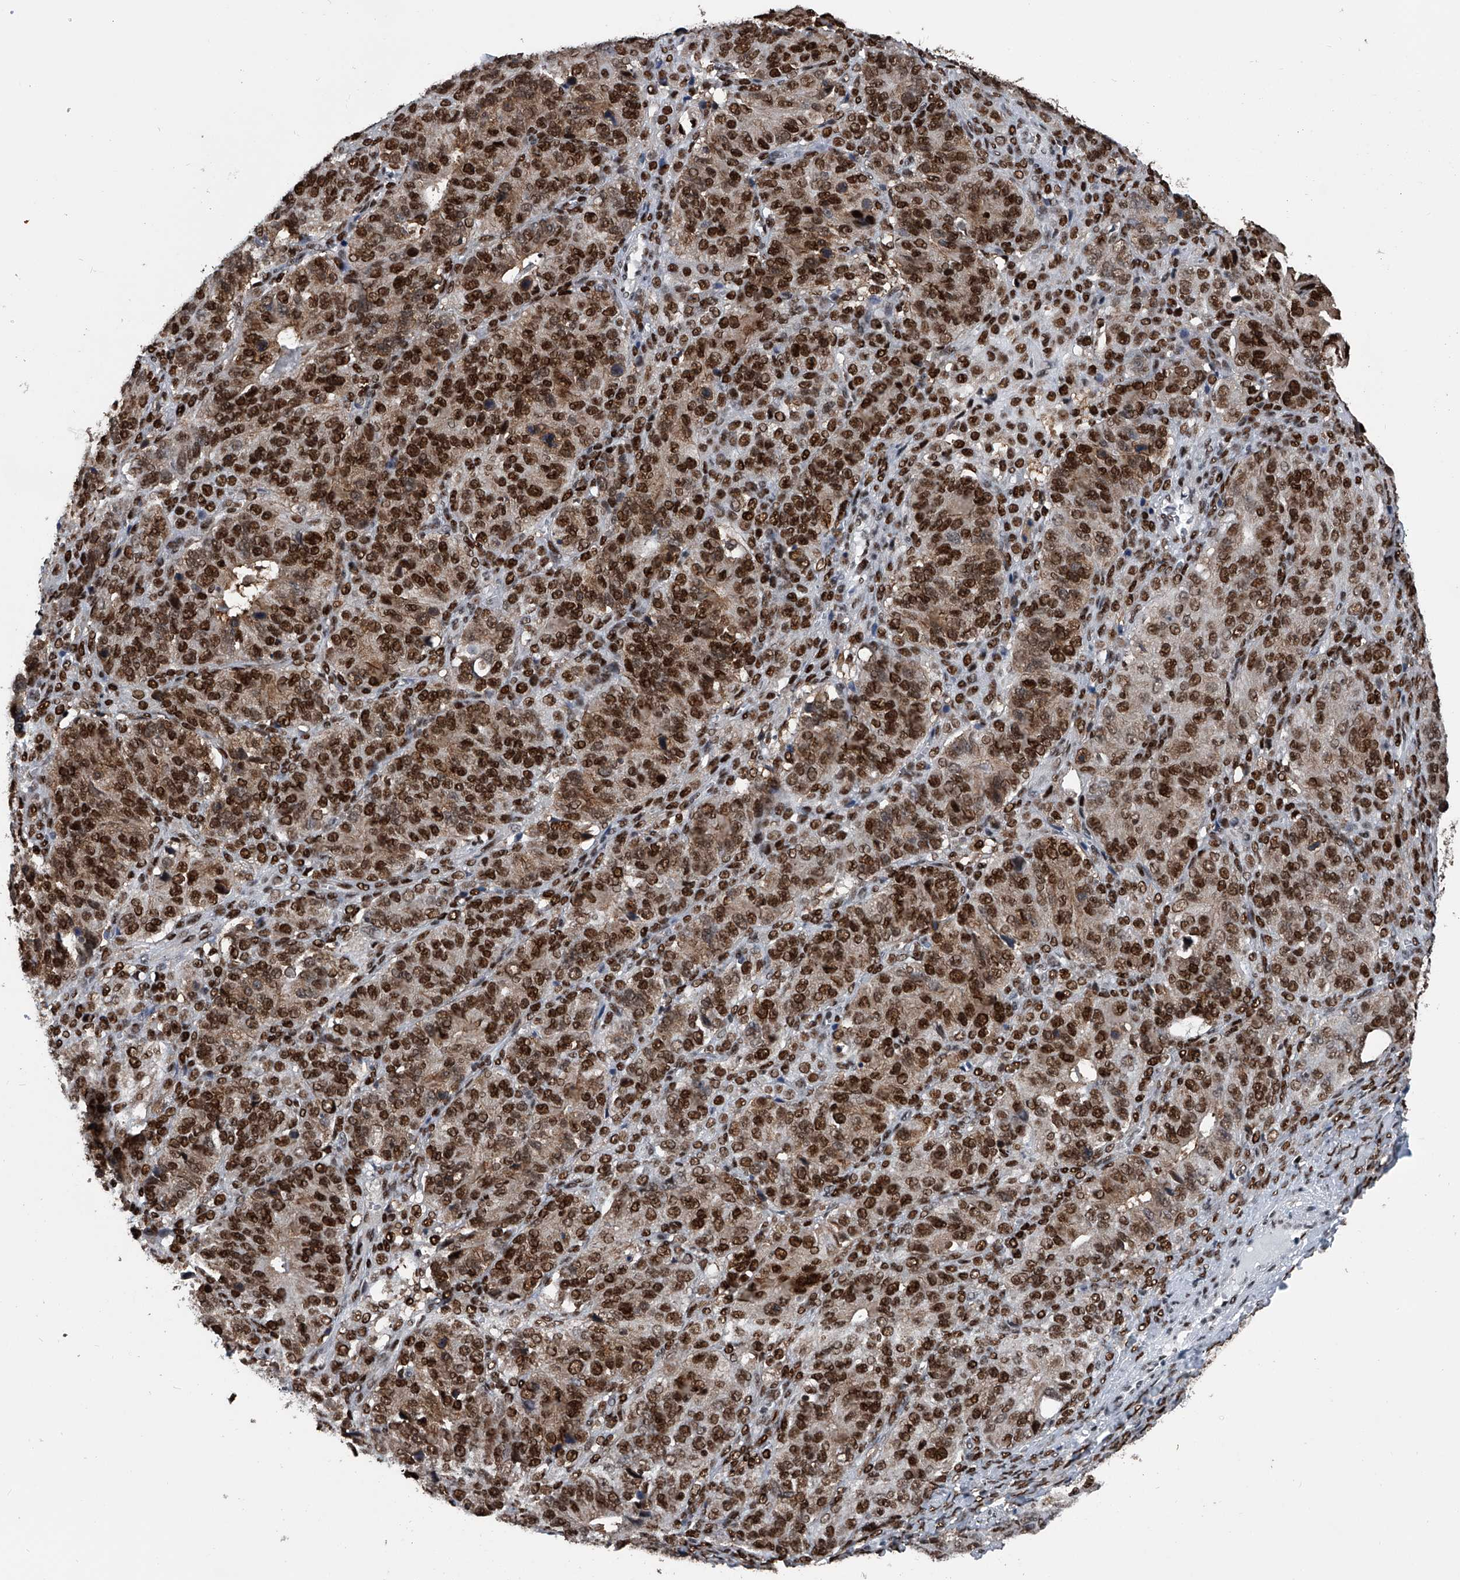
{"staining": {"intensity": "strong", "quantity": "25%-75%", "location": "nuclear"}, "tissue": "ovarian cancer", "cell_type": "Tumor cells", "image_type": "cancer", "snomed": [{"axis": "morphology", "description": "Carcinoma, endometroid"}, {"axis": "topography", "description": "Ovary"}], "caption": "A brown stain shows strong nuclear staining of a protein in human ovarian endometroid carcinoma tumor cells. The protein of interest is shown in brown color, while the nuclei are stained blue.", "gene": "FKBP5", "patient": {"sex": "female", "age": 51}}